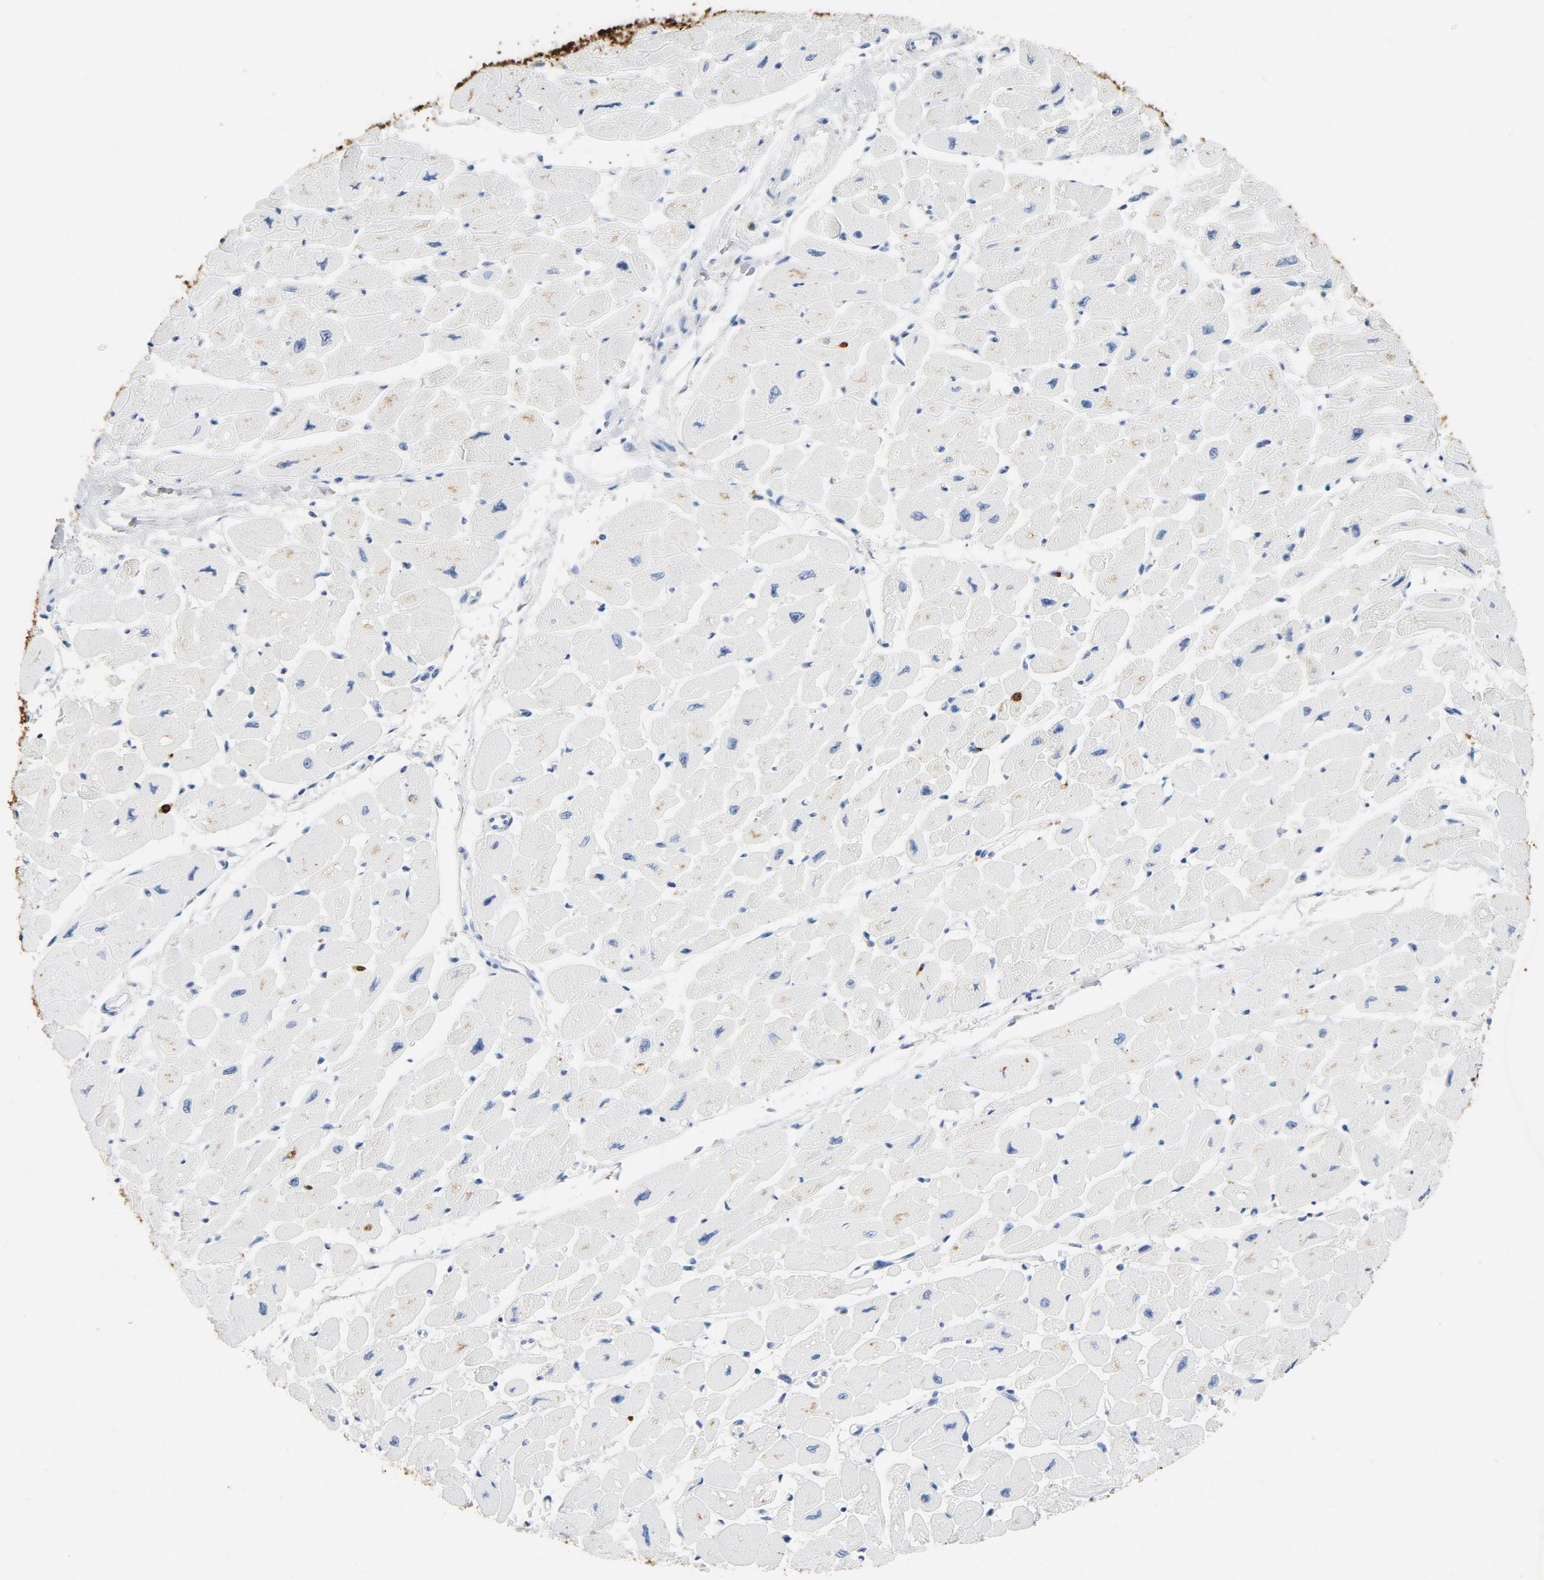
{"staining": {"intensity": "moderate", "quantity": "25%-75%", "location": "cytoplasmic/membranous"}, "tissue": "heart muscle", "cell_type": "Cardiomyocytes", "image_type": "normal", "snomed": [{"axis": "morphology", "description": "Normal tissue, NOS"}, {"axis": "topography", "description": "Heart"}], "caption": "Moderate cytoplasmic/membranous positivity is identified in about 25%-75% of cardiomyocytes in benign heart muscle. Nuclei are stained in blue.", "gene": "PTPRB", "patient": {"sex": "female", "age": 54}}